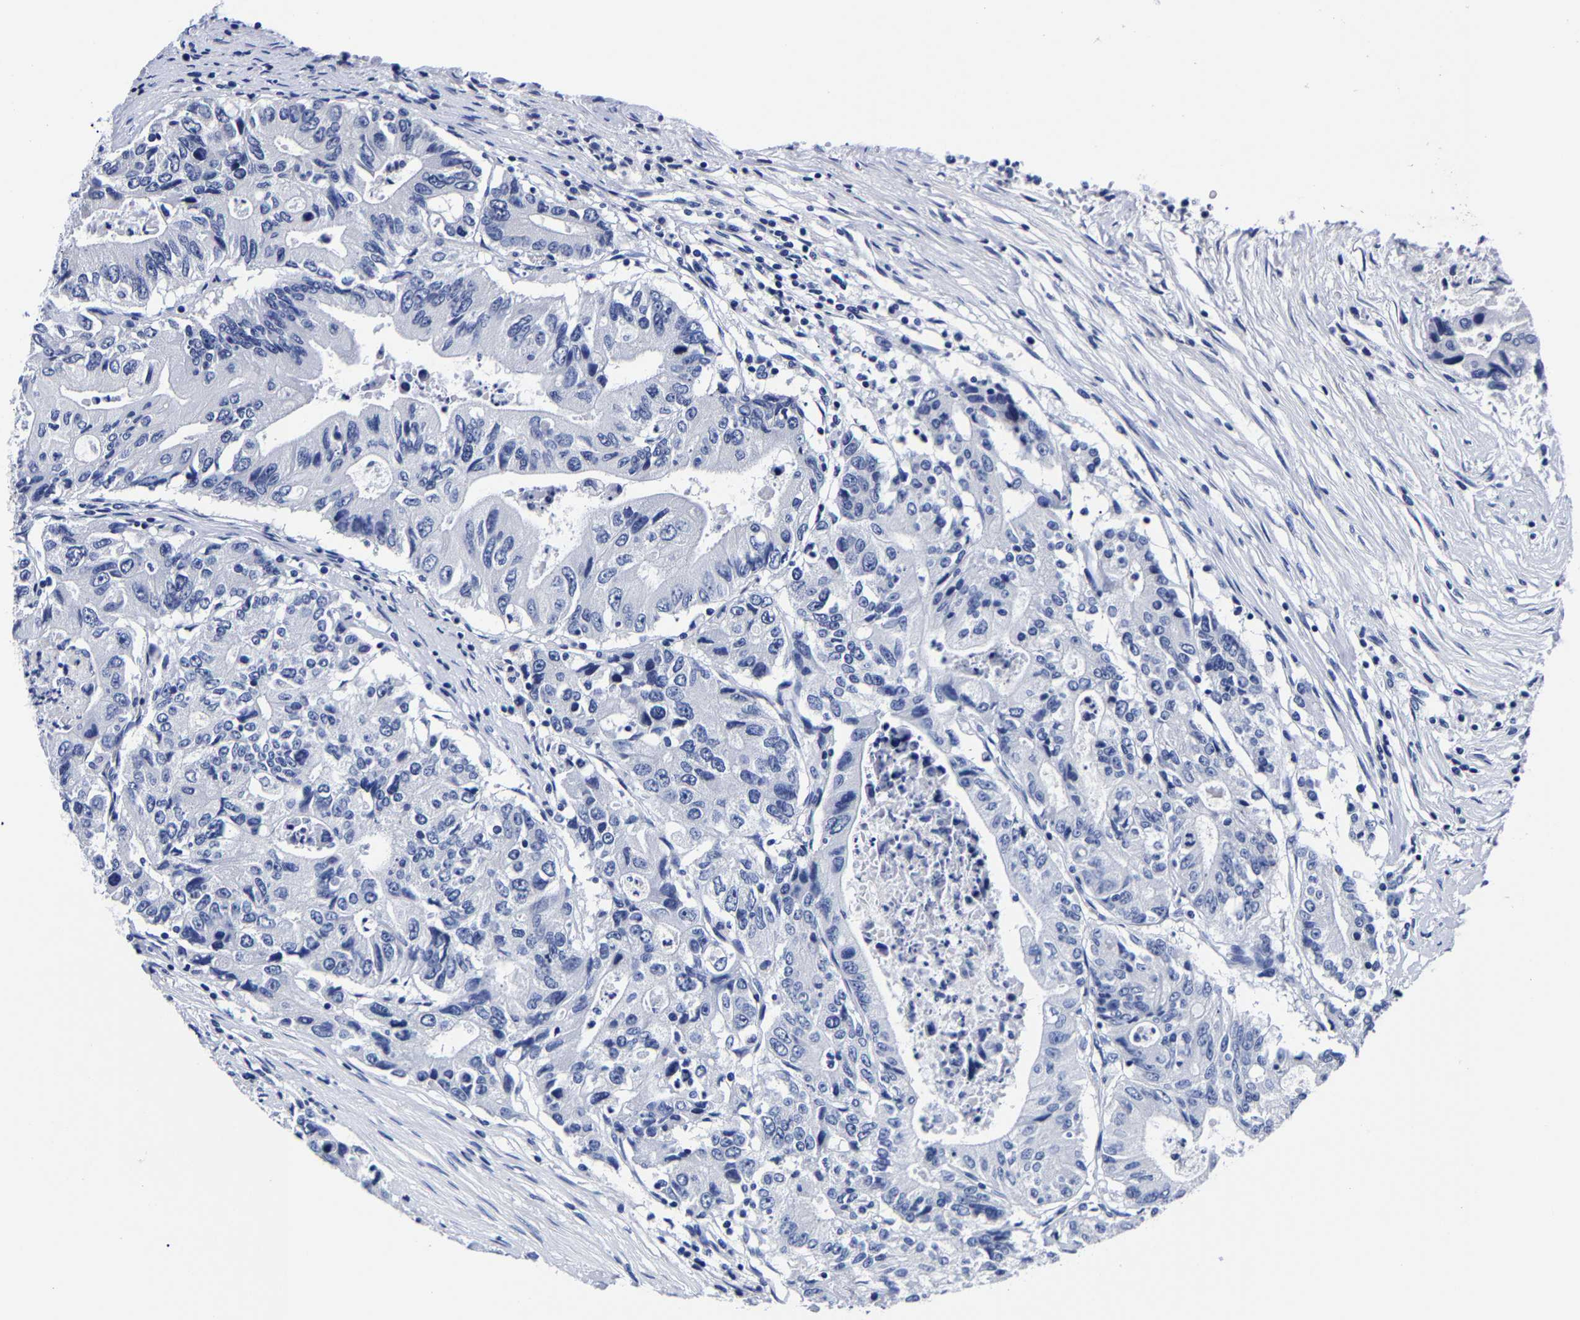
{"staining": {"intensity": "negative", "quantity": "none", "location": "none"}, "tissue": "colorectal cancer", "cell_type": "Tumor cells", "image_type": "cancer", "snomed": [{"axis": "morphology", "description": "Adenocarcinoma, NOS"}, {"axis": "topography", "description": "Colon"}], "caption": "Immunohistochemical staining of colorectal cancer (adenocarcinoma) reveals no significant expression in tumor cells.", "gene": "CPA2", "patient": {"sex": "female", "age": 77}}